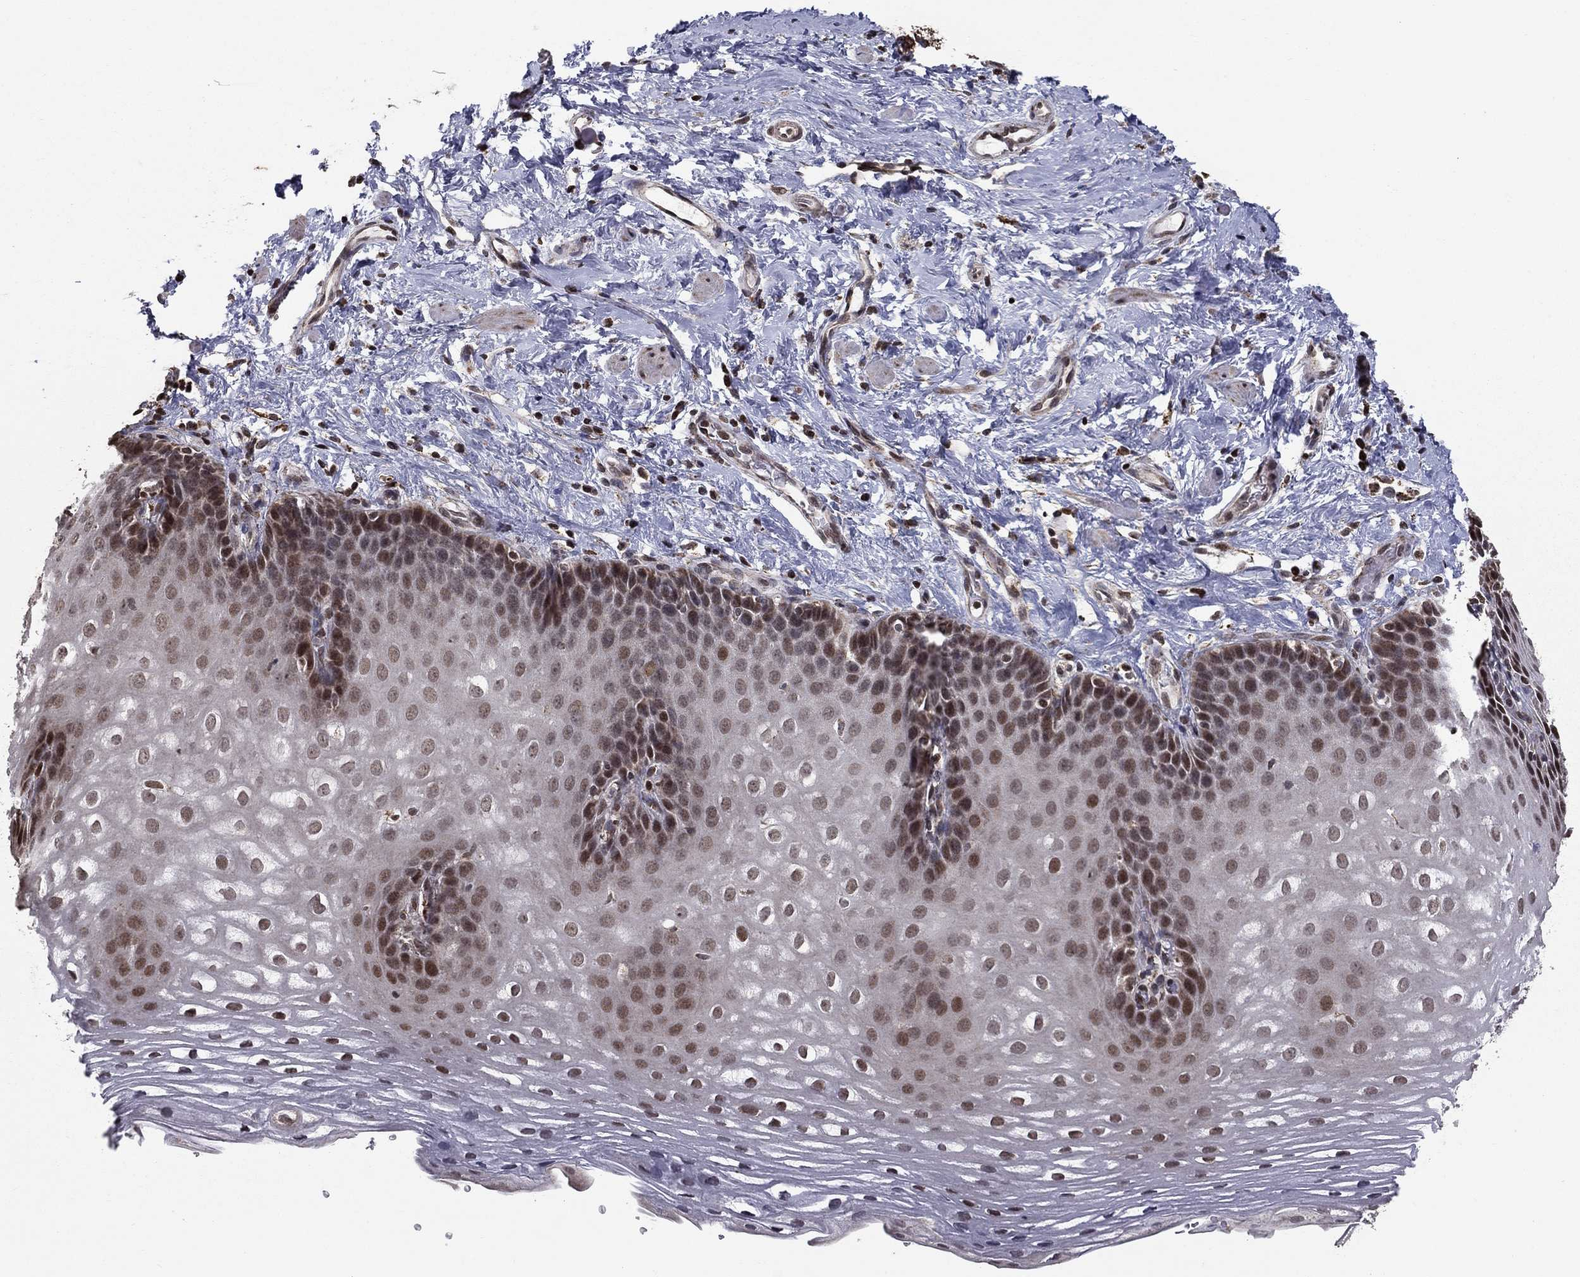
{"staining": {"intensity": "moderate", "quantity": "<25%", "location": "nuclear"}, "tissue": "esophagus", "cell_type": "Squamous epithelial cells", "image_type": "normal", "snomed": [{"axis": "morphology", "description": "Normal tissue, NOS"}, {"axis": "topography", "description": "Esophagus"}], "caption": "Protein staining demonstrates moderate nuclear expression in approximately <25% of squamous epithelial cells in normal esophagus.", "gene": "ACOT13", "patient": {"sex": "male", "age": 64}}